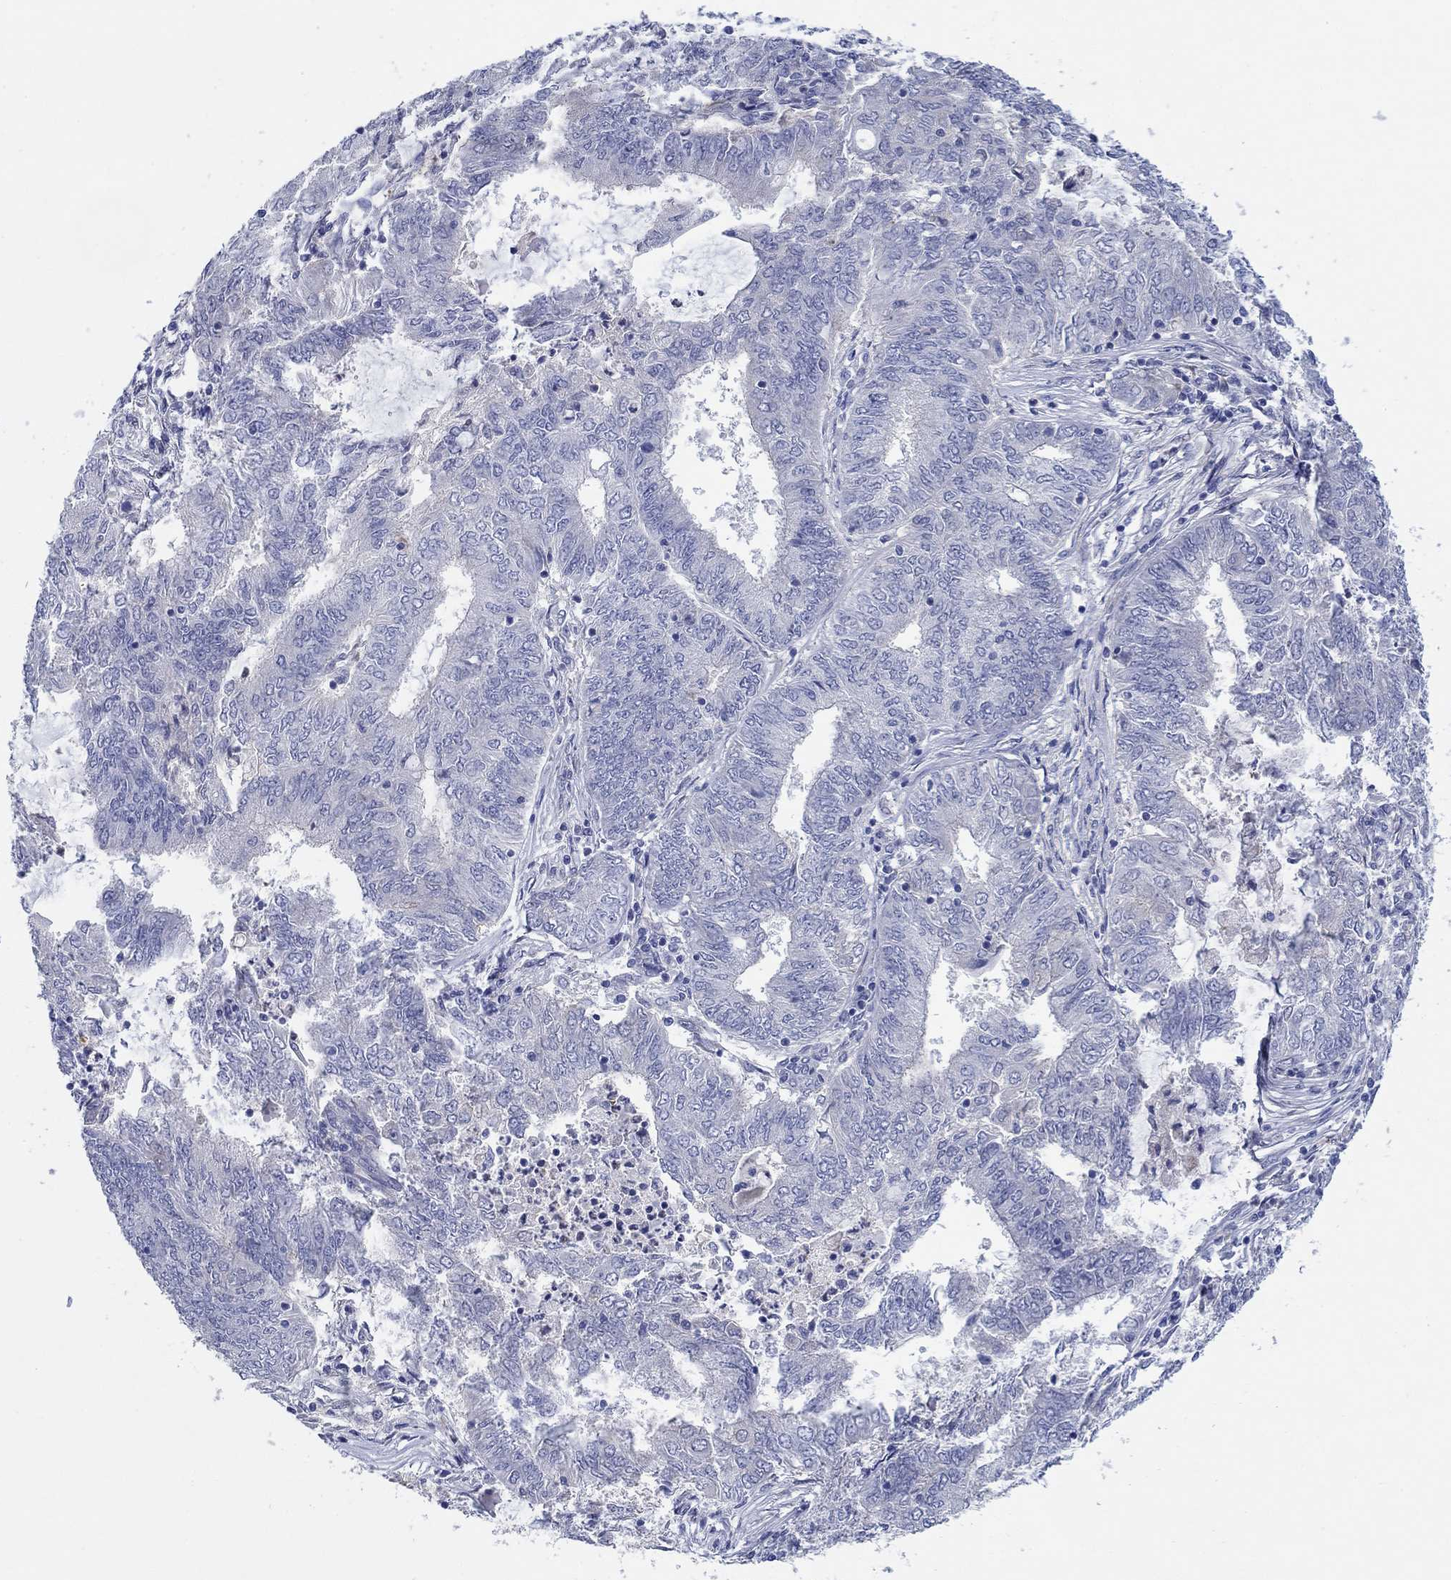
{"staining": {"intensity": "negative", "quantity": "none", "location": "none"}, "tissue": "endometrial cancer", "cell_type": "Tumor cells", "image_type": "cancer", "snomed": [{"axis": "morphology", "description": "Adenocarcinoma, NOS"}, {"axis": "topography", "description": "Endometrium"}], "caption": "Immunohistochemical staining of endometrial cancer (adenocarcinoma) exhibits no significant staining in tumor cells.", "gene": "HDC", "patient": {"sex": "female", "age": 62}}